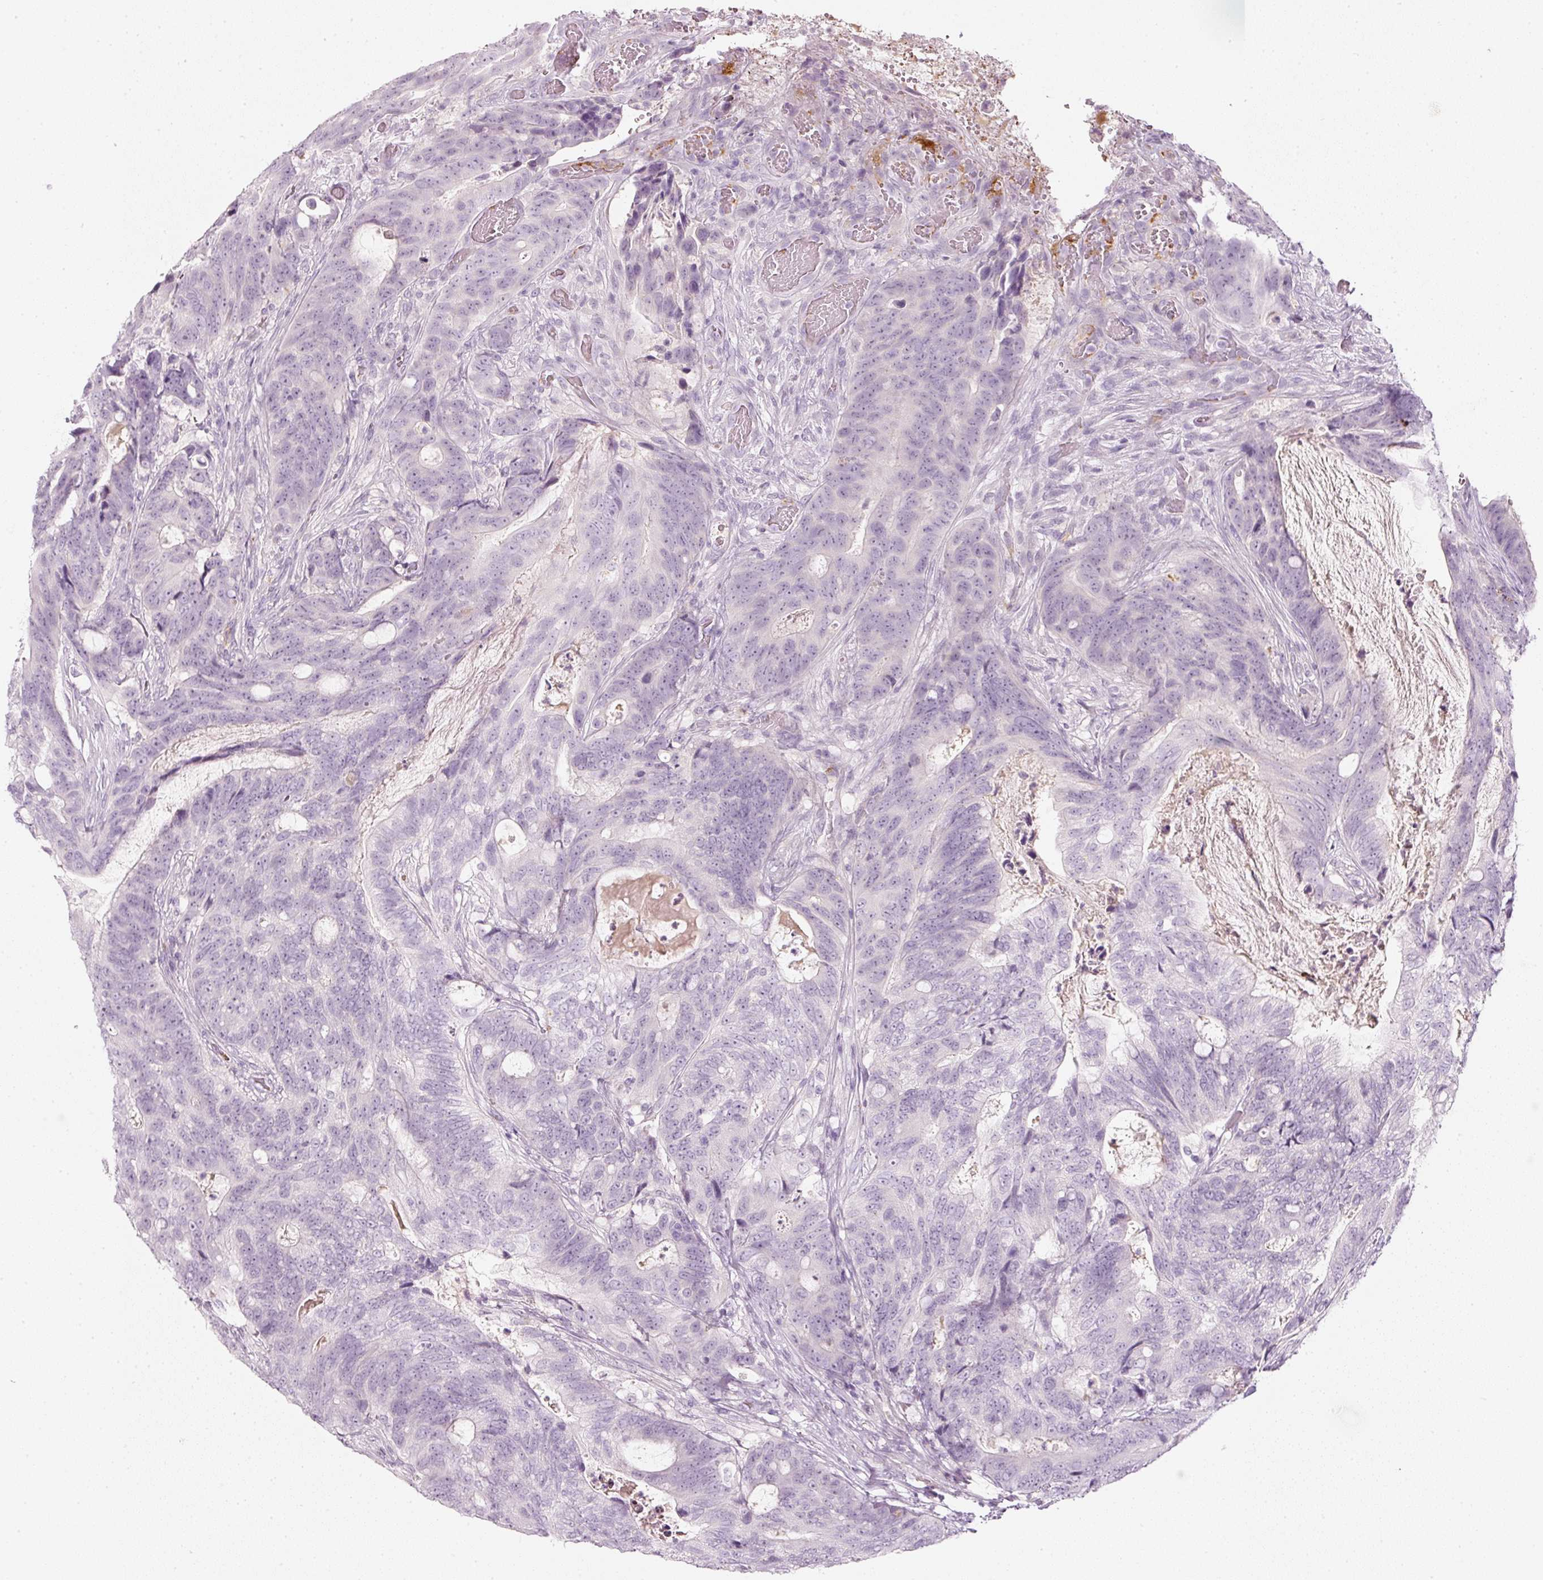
{"staining": {"intensity": "negative", "quantity": "none", "location": "none"}, "tissue": "colorectal cancer", "cell_type": "Tumor cells", "image_type": "cancer", "snomed": [{"axis": "morphology", "description": "Adenocarcinoma, NOS"}, {"axis": "topography", "description": "Colon"}], "caption": "The immunohistochemistry (IHC) histopathology image has no significant expression in tumor cells of colorectal cancer tissue.", "gene": "LECT2", "patient": {"sex": "female", "age": 82}}